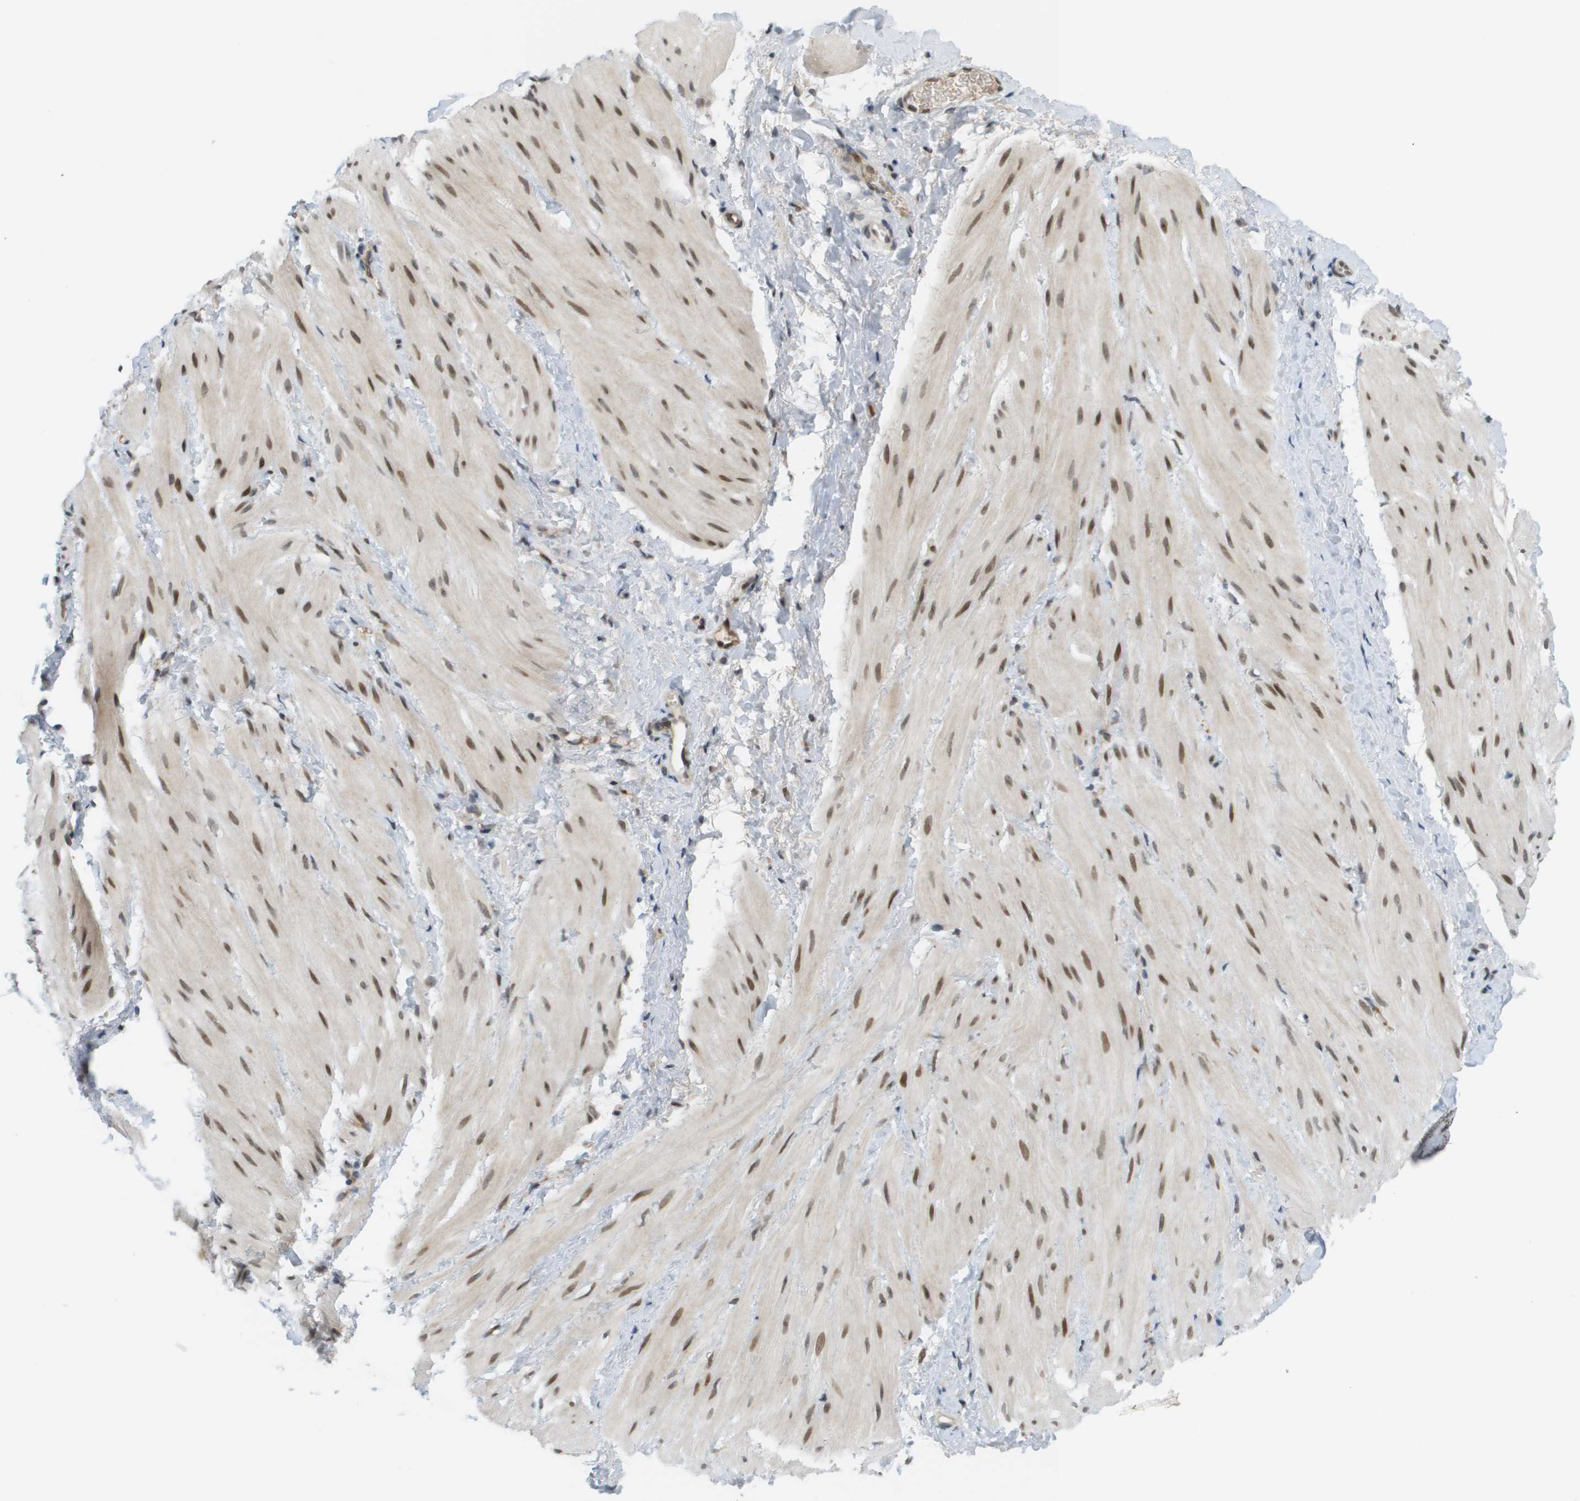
{"staining": {"intensity": "moderate", "quantity": ">75%", "location": "nuclear"}, "tissue": "smooth muscle", "cell_type": "Smooth muscle cells", "image_type": "normal", "snomed": [{"axis": "morphology", "description": "Normal tissue, NOS"}, {"axis": "topography", "description": "Smooth muscle"}], "caption": "A brown stain labels moderate nuclear positivity of a protein in smooth muscle cells of benign human smooth muscle.", "gene": "CACNB4", "patient": {"sex": "male", "age": 16}}